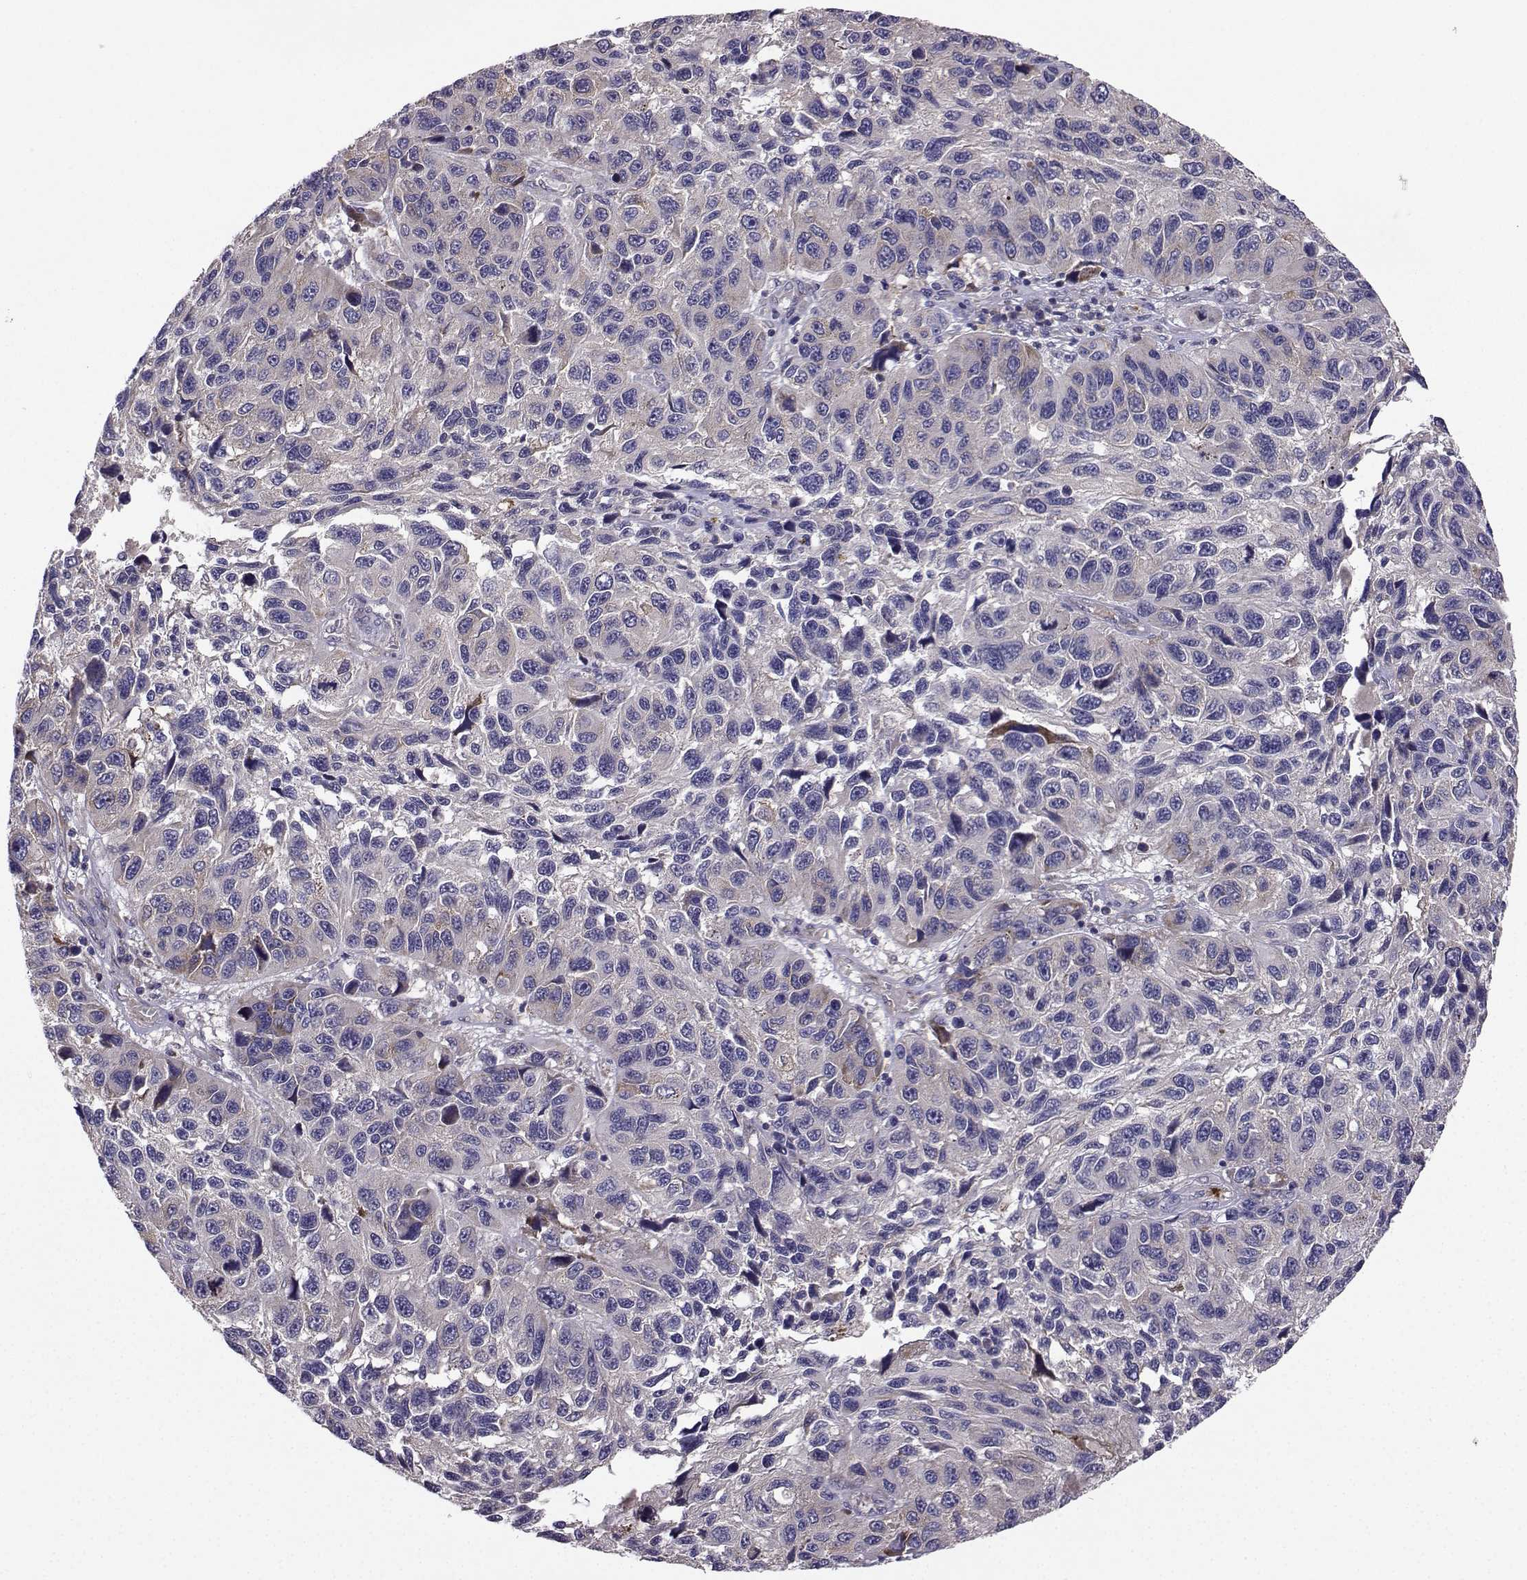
{"staining": {"intensity": "negative", "quantity": "none", "location": "none"}, "tissue": "melanoma", "cell_type": "Tumor cells", "image_type": "cancer", "snomed": [{"axis": "morphology", "description": "Malignant melanoma, NOS"}, {"axis": "topography", "description": "Skin"}], "caption": "The image reveals no significant expression in tumor cells of melanoma.", "gene": "STXBP5", "patient": {"sex": "male", "age": 53}}